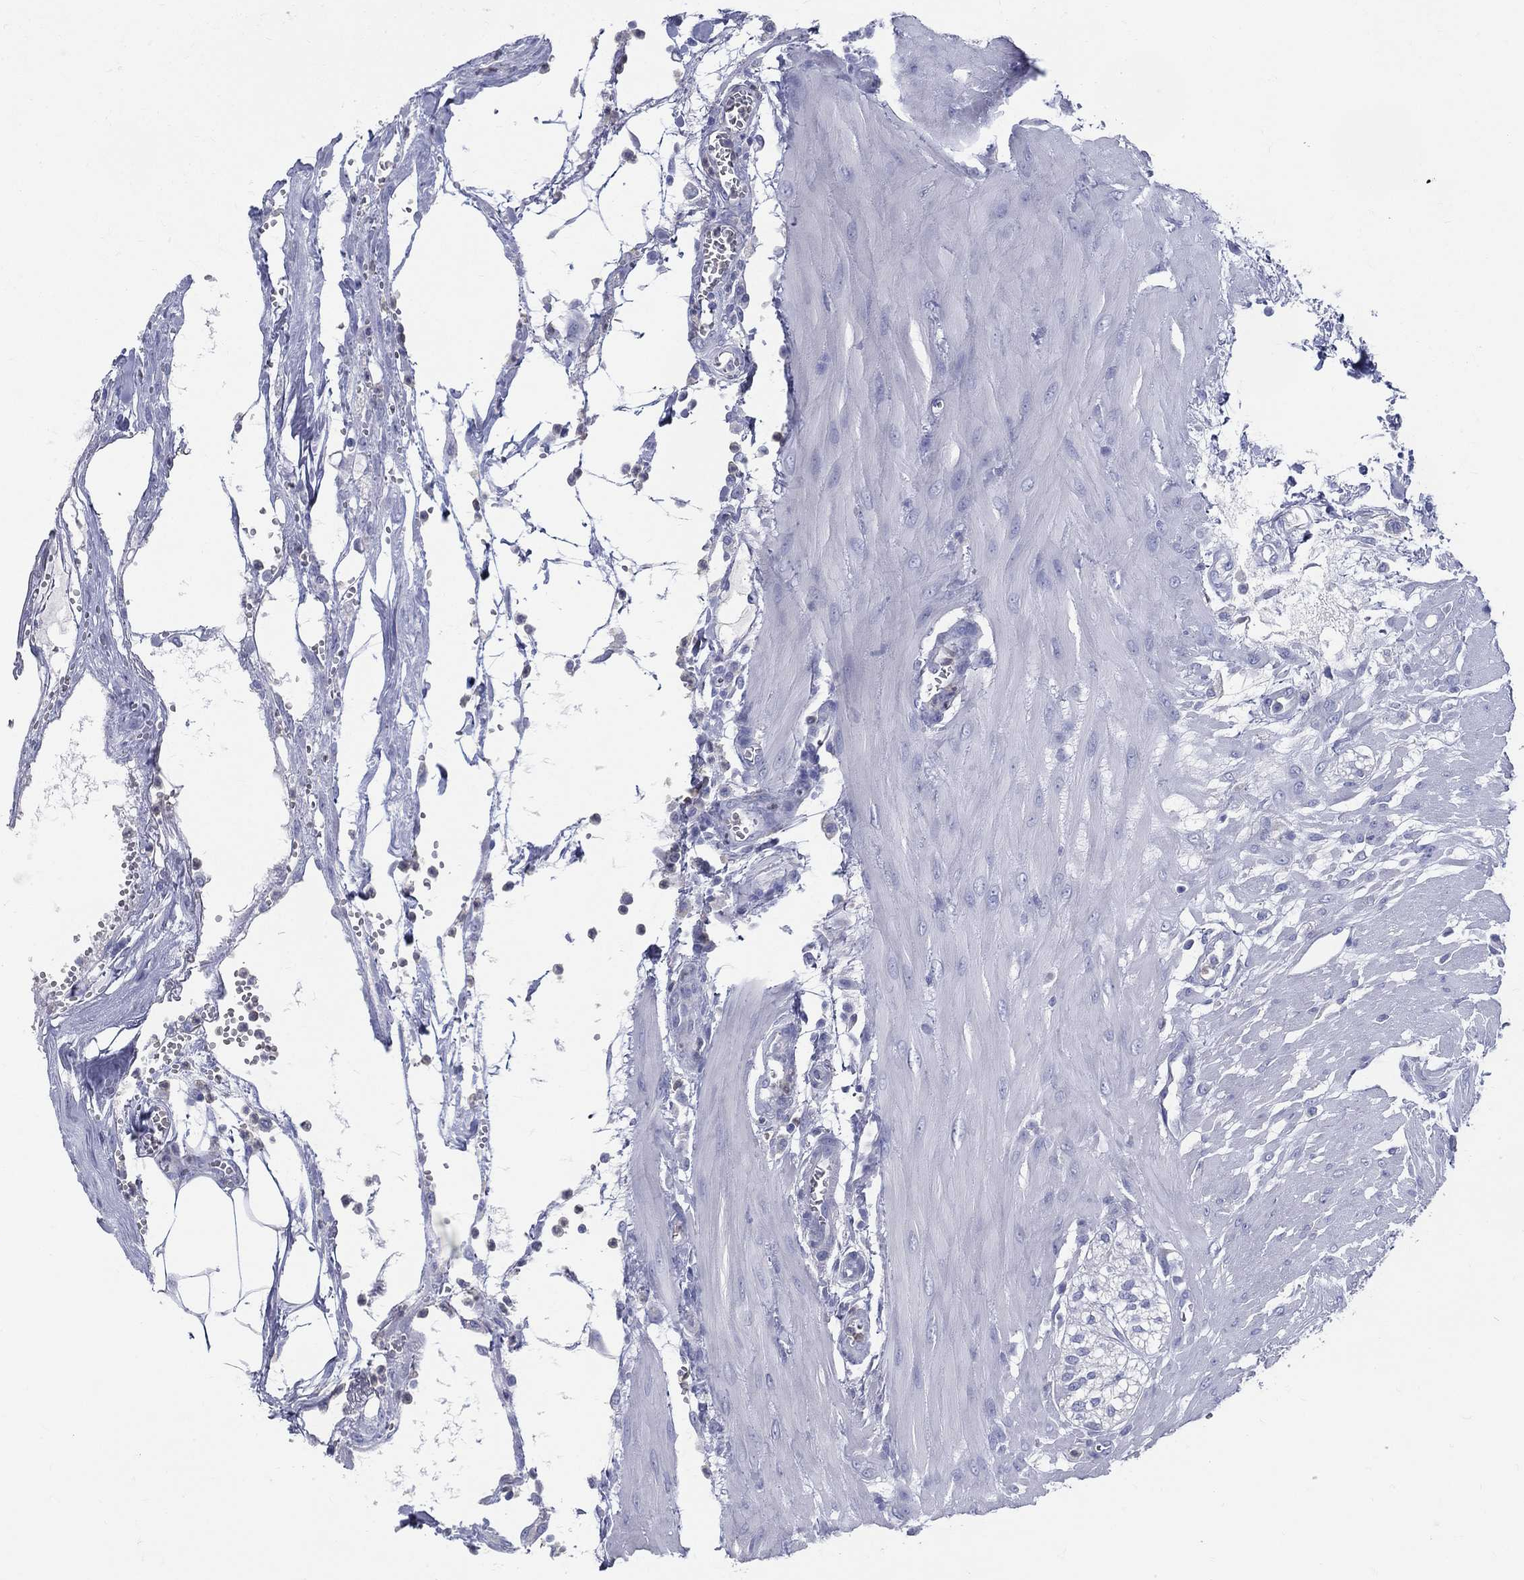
{"staining": {"intensity": "negative", "quantity": "none", "location": "none"}, "tissue": "colon", "cell_type": "Endothelial cells", "image_type": "normal", "snomed": [{"axis": "morphology", "description": "Normal tissue, NOS"}, {"axis": "morphology", "description": "Adenocarcinoma, NOS"}, {"axis": "topography", "description": "Colon"}], "caption": "An image of colon stained for a protein shows no brown staining in endothelial cells. (IHC, brightfield microscopy, high magnification).", "gene": "DEFB121", "patient": {"sex": "male", "age": 65}}